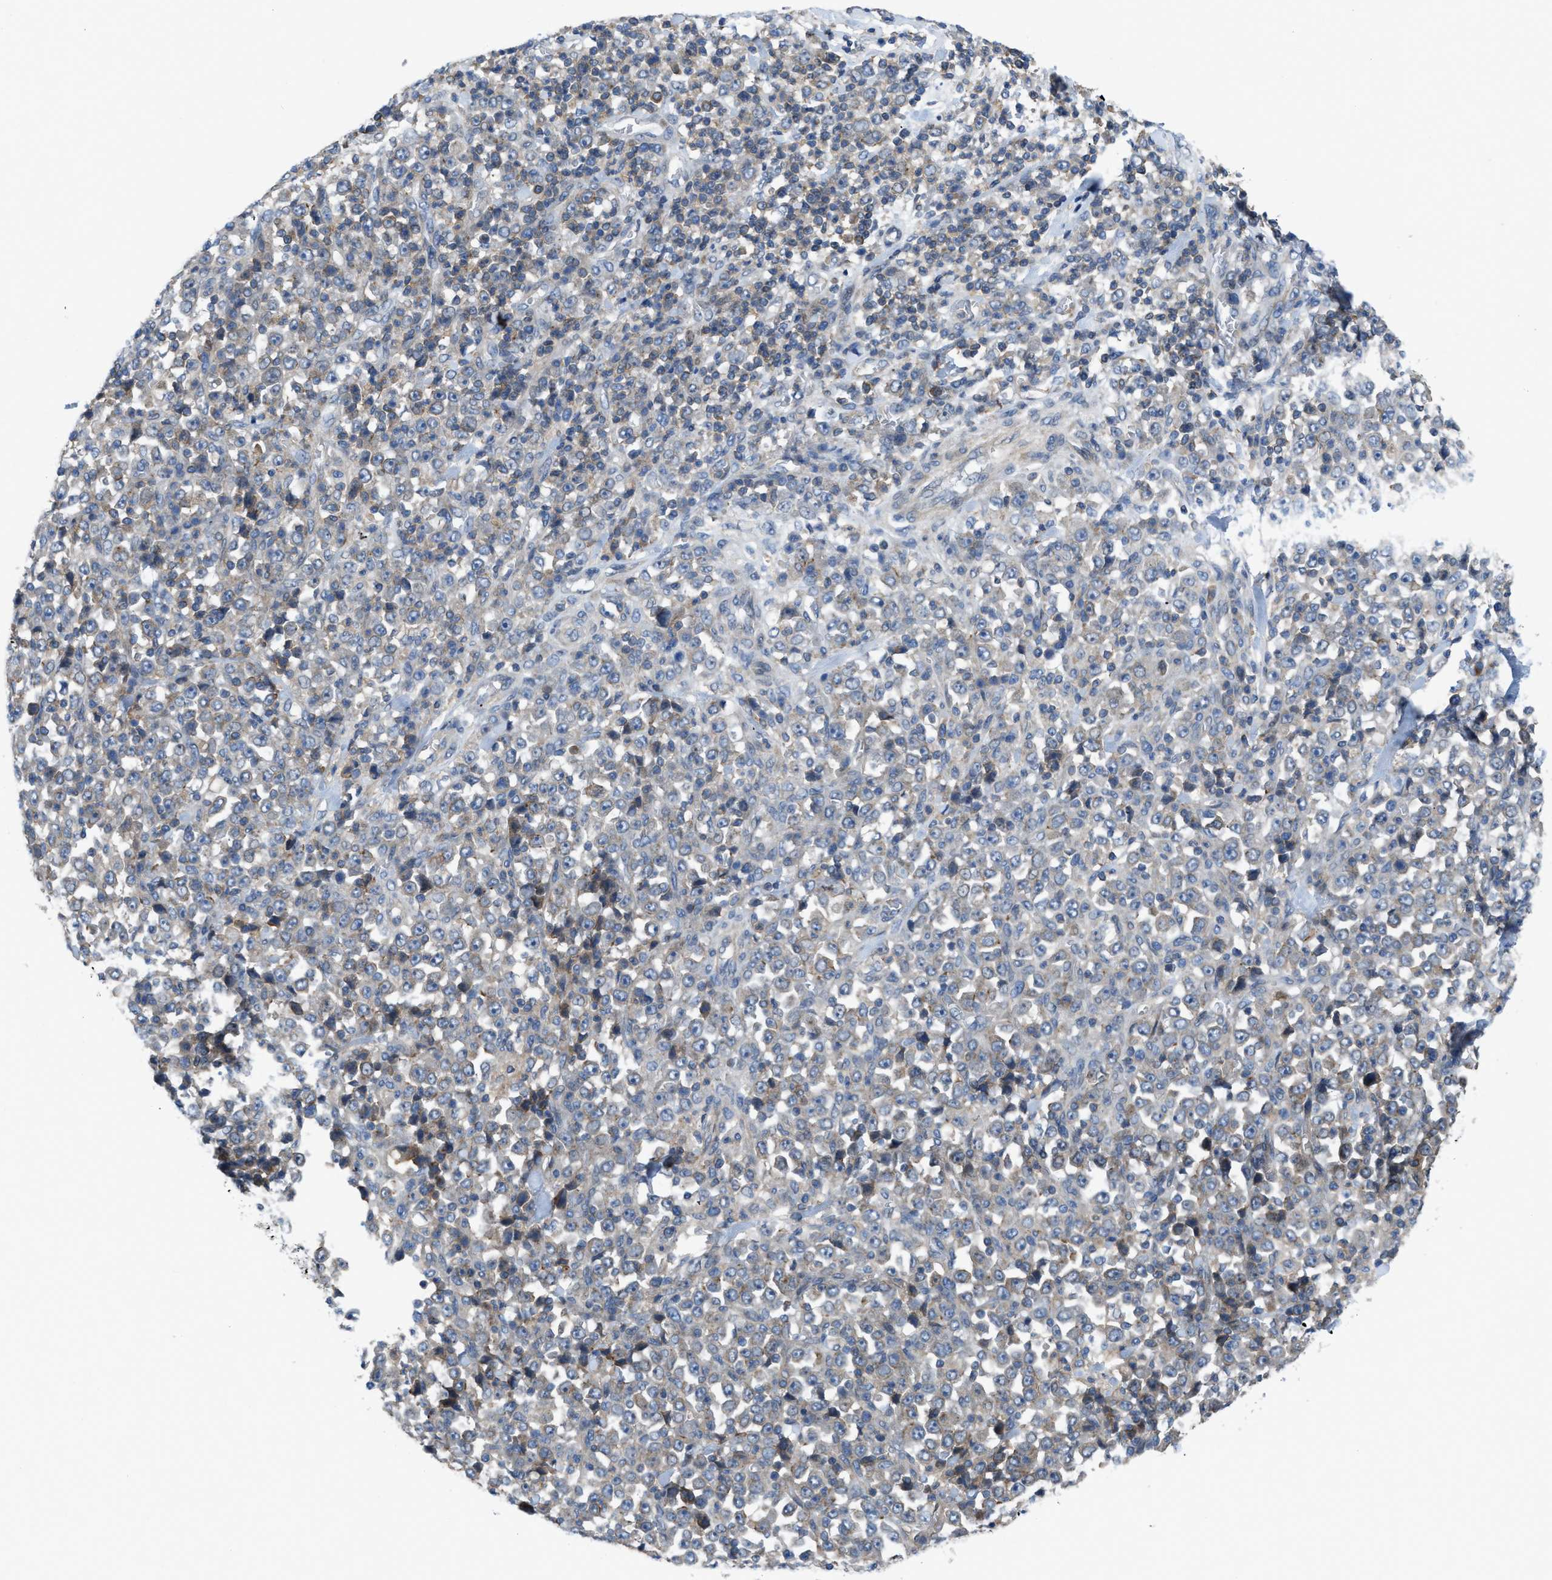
{"staining": {"intensity": "weak", "quantity": "<25%", "location": "cytoplasmic/membranous"}, "tissue": "stomach cancer", "cell_type": "Tumor cells", "image_type": "cancer", "snomed": [{"axis": "morphology", "description": "Normal tissue, NOS"}, {"axis": "morphology", "description": "Adenocarcinoma, NOS"}, {"axis": "topography", "description": "Stomach, upper"}, {"axis": "topography", "description": "Stomach"}], "caption": "High power microscopy histopathology image of an IHC photomicrograph of stomach cancer, revealing no significant positivity in tumor cells.", "gene": "MYO18A", "patient": {"sex": "male", "age": 59}}